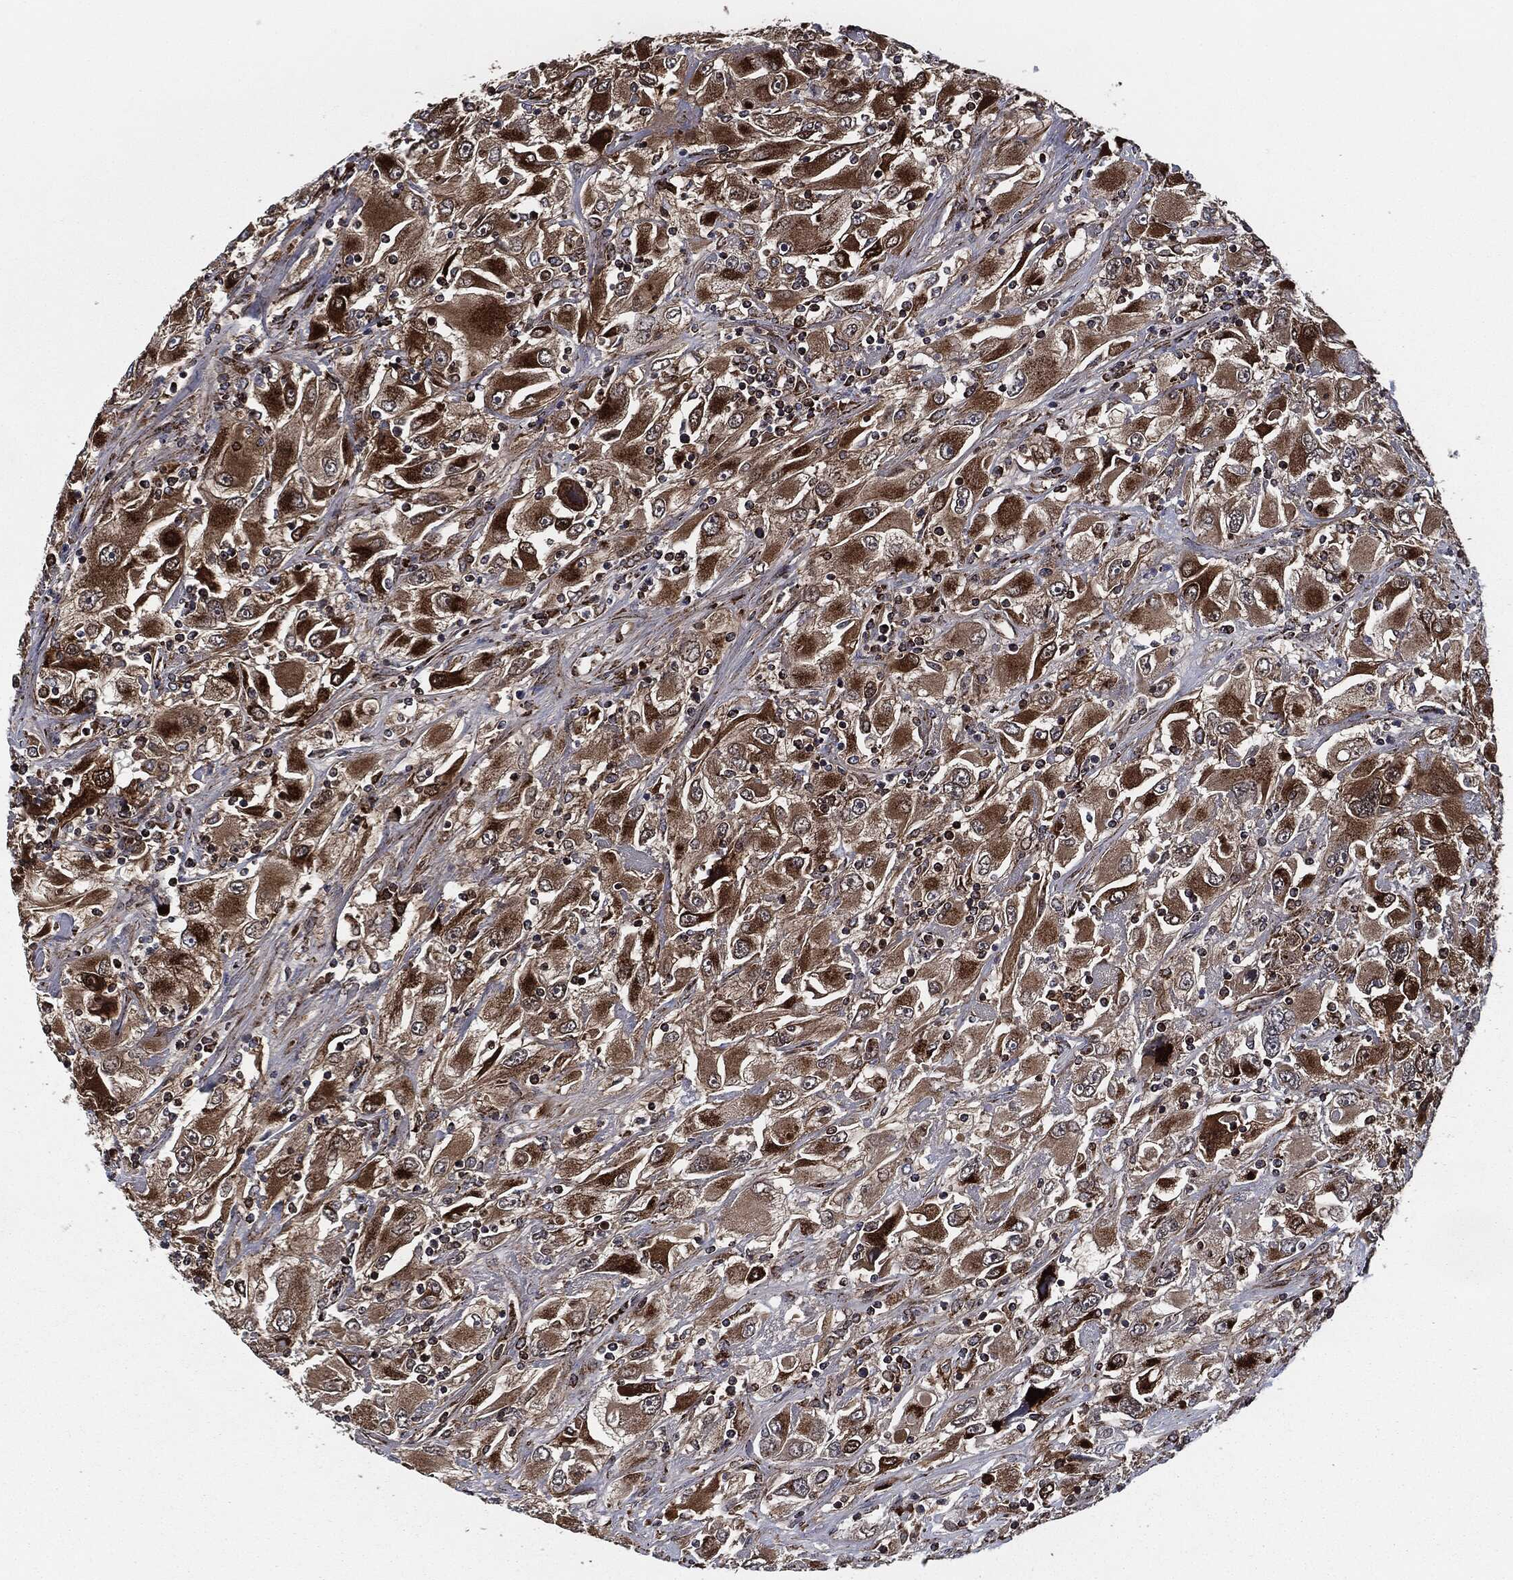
{"staining": {"intensity": "strong", "quantity": "25%-75%", "location": "cytoplasmic/membranous"}, "tissue": "renal cancer", "cell_type": "Tumor cells", "image_type": "cancer", "snomed": [{"axis": "morphology", "description": "Adenocarcinoma, NOS"}, {"axis": "topography", "description": "Kidney"}], "caption": "Immunohistochemistry (IHC) micrograph of neoplastic tissue: human renal adenocarcinoma stained using IHC reveals high levels of strong protein expression localized specifically in the cytoplasmic/membranous of tumor cells, appearing as a cytoplasmic/membranous brown color.", "gene": "FH", "patient": {"sex": "female", "age": 52}}